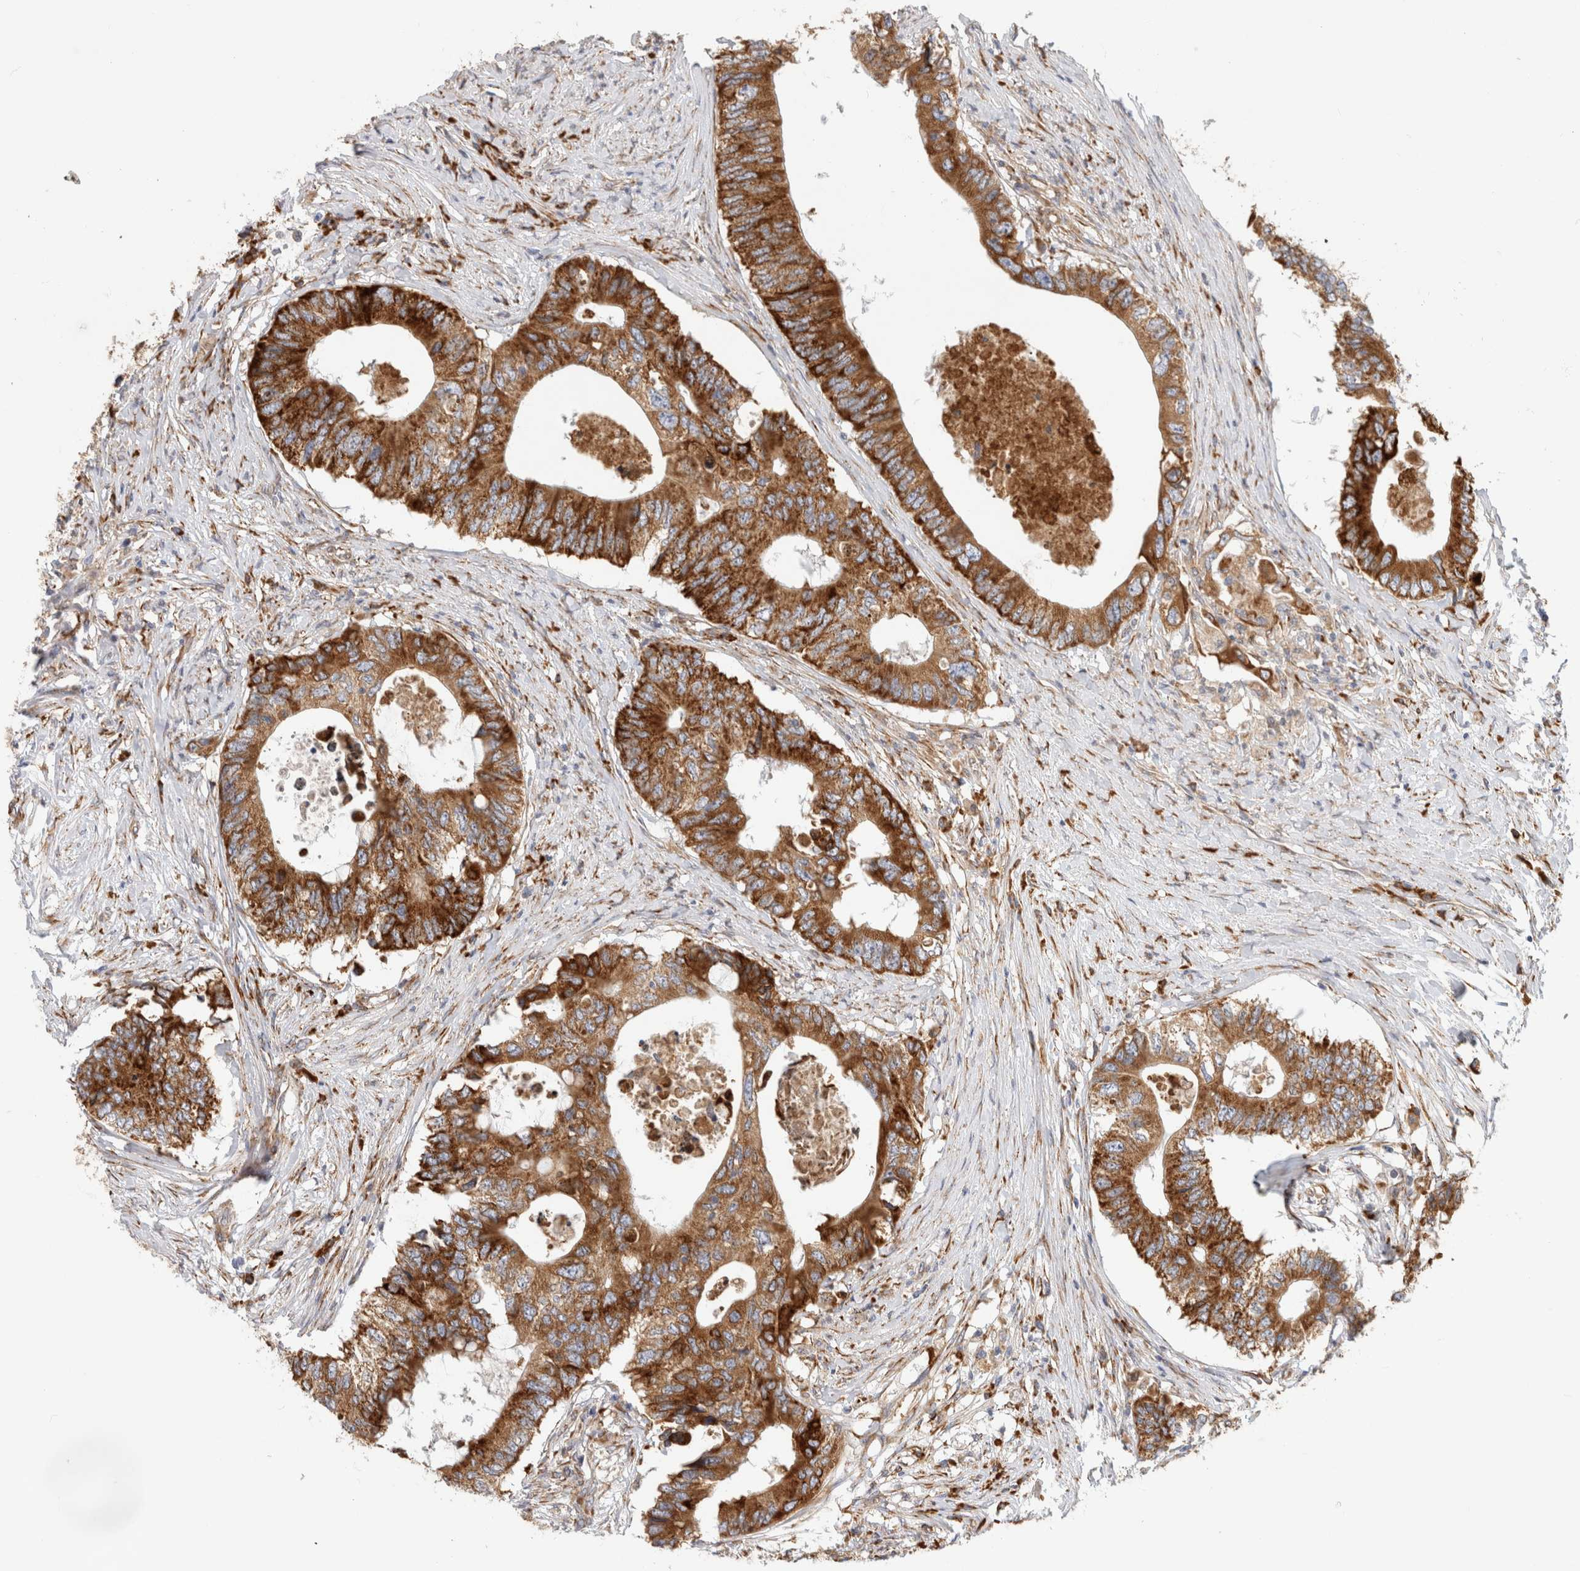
{"staining": {"intensity": "strong", "quantity": ">75%", "location": "cytoplasmic/membranous"}, "tissue": "colorectal cancer", "cell_type": "Tumor cells", "image_type": "cancer", "snomed": [{"axis": "morphology", "description": "Adenocarcinoma, NOS"}, {"axis": "topography", "description": "Colon"}], "caption": "Immunohistochemical staining of colorectal cancer (adenocarcinoma) displays strong cytoplasmic/membranous protein expression in approximately >75% of tumor cells. Using DAB (brown) and hematoxylin (blue) stains, captured at high magnification using brightfield microscopy.", "gene": "RPN2", "patient": {"sex": "male", "age": 71}}